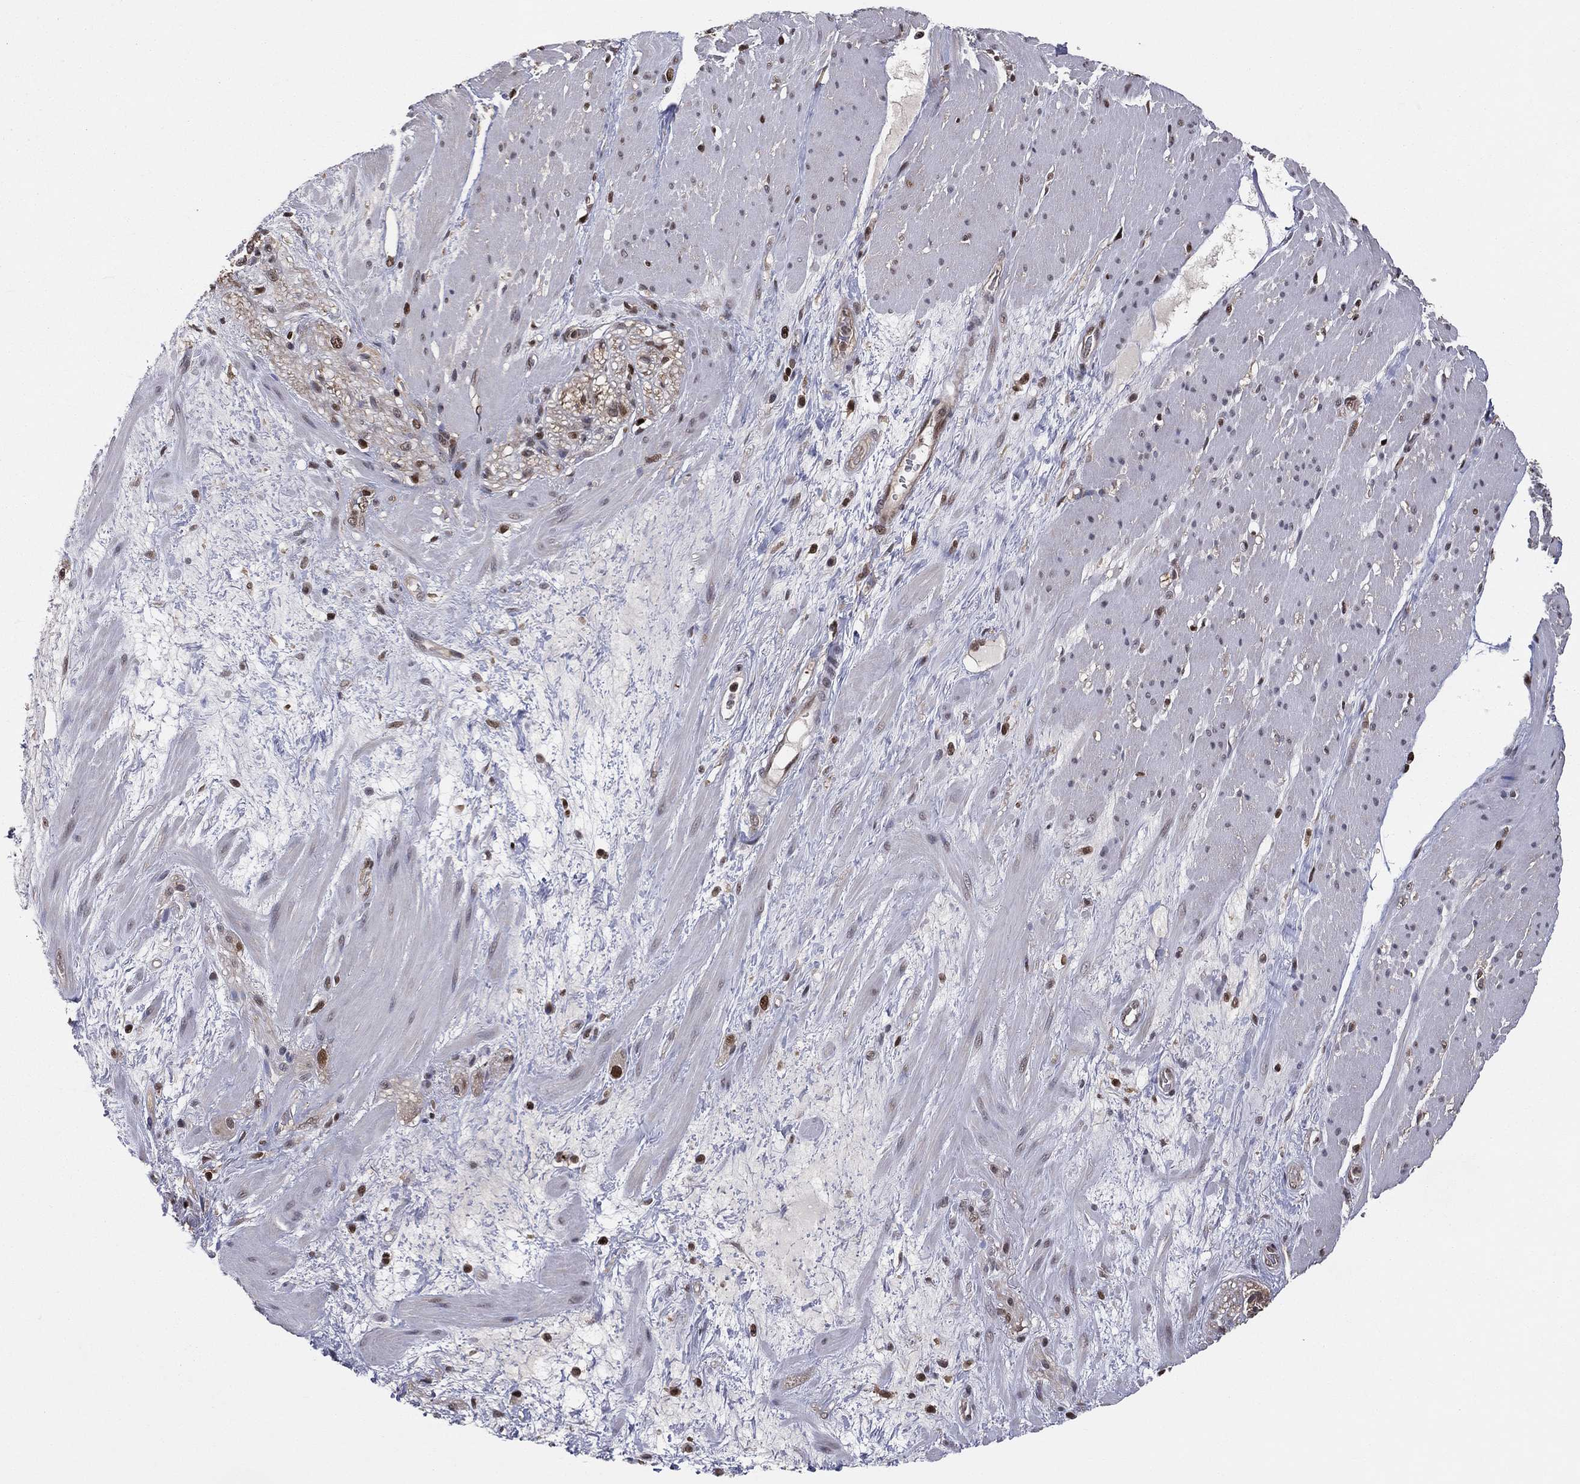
{"staining": {"intensity": "negative", "quantity": "none", "location": "none"}, "tissue": "smooth muscle", "cell_type": "Smooth muscle cells", "image_type": "normal", "snomed": [{"axis": "morphology", "description": "Normal tissue, NOS"}, {"axis": "topography", "description": "Soft tissue"}, {"axis": "topography", "description": "Smooth muscle"}], "caption": "This is a histopathology image of IHC staining of normal smooth muscle, which shows no expression in smooth muscle cells.", "gene": "PSMA1", "patient": {"sex": "male", "age": 72}}